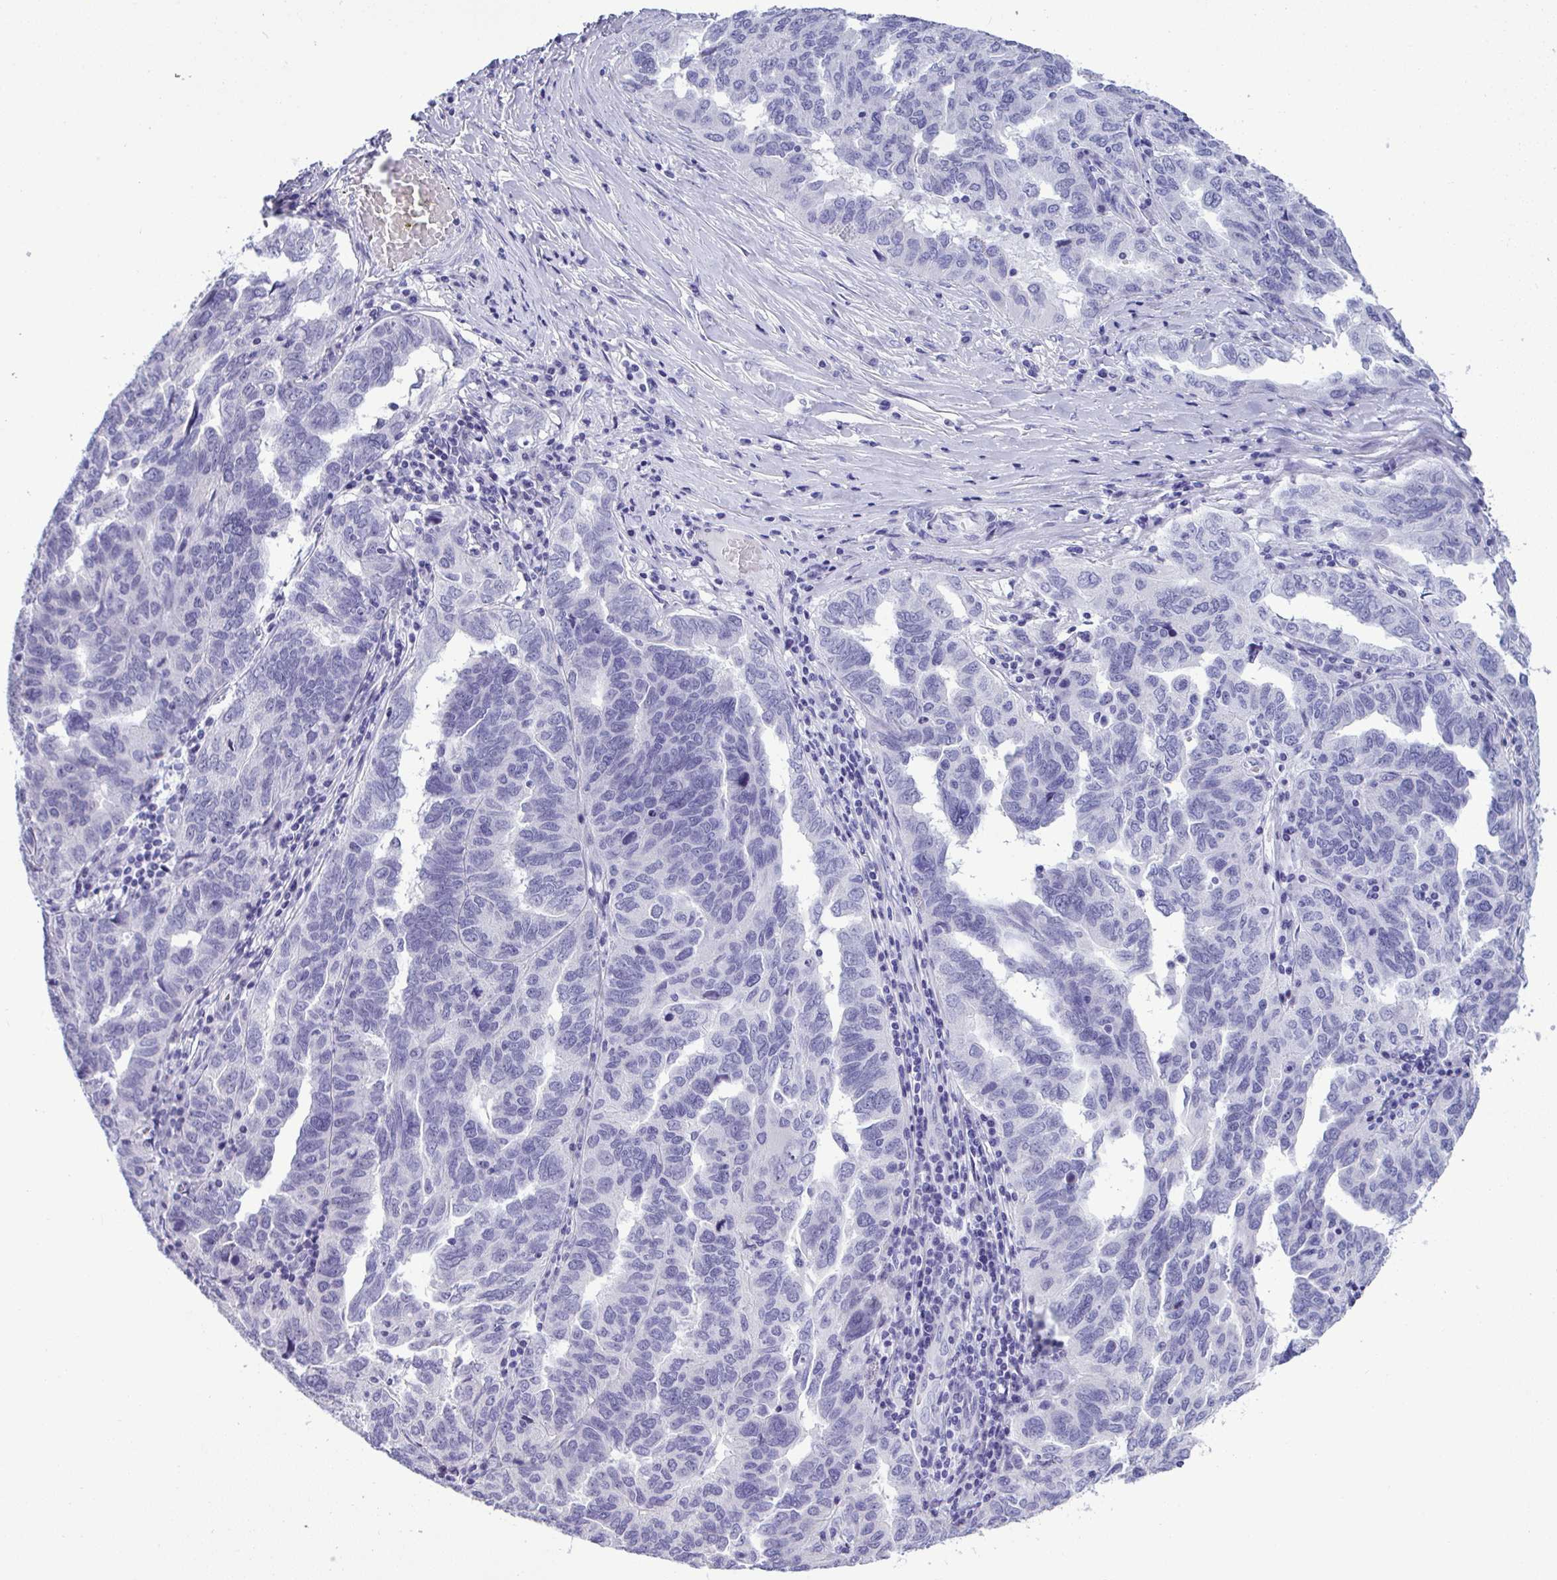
{"staining": {"intensity": "negative", "quantity": "none", "location": "none"}, "tissue": "ovarian cancer", "cell_type": "Tumor cells", "image_type": "cancer", "snomed": [{"axis": "morphology", "description": "Cystadenocarcinoma, serous, NOS"}, {"axis": "topography", "description": "Ovary"}], "caption": "Tumor cells show no significant protein expression in ovarian cancer (serous cystadenocarcinoma). Brightfield microscopy of immunohistochemistry (IHC) stained with DAB (3,3'-diaminobenzidine) (brown) and hematoxylin (blue), captured at high magnification.", "gene": "YBX2", "patient": {"sex": "female", "age": 64}}